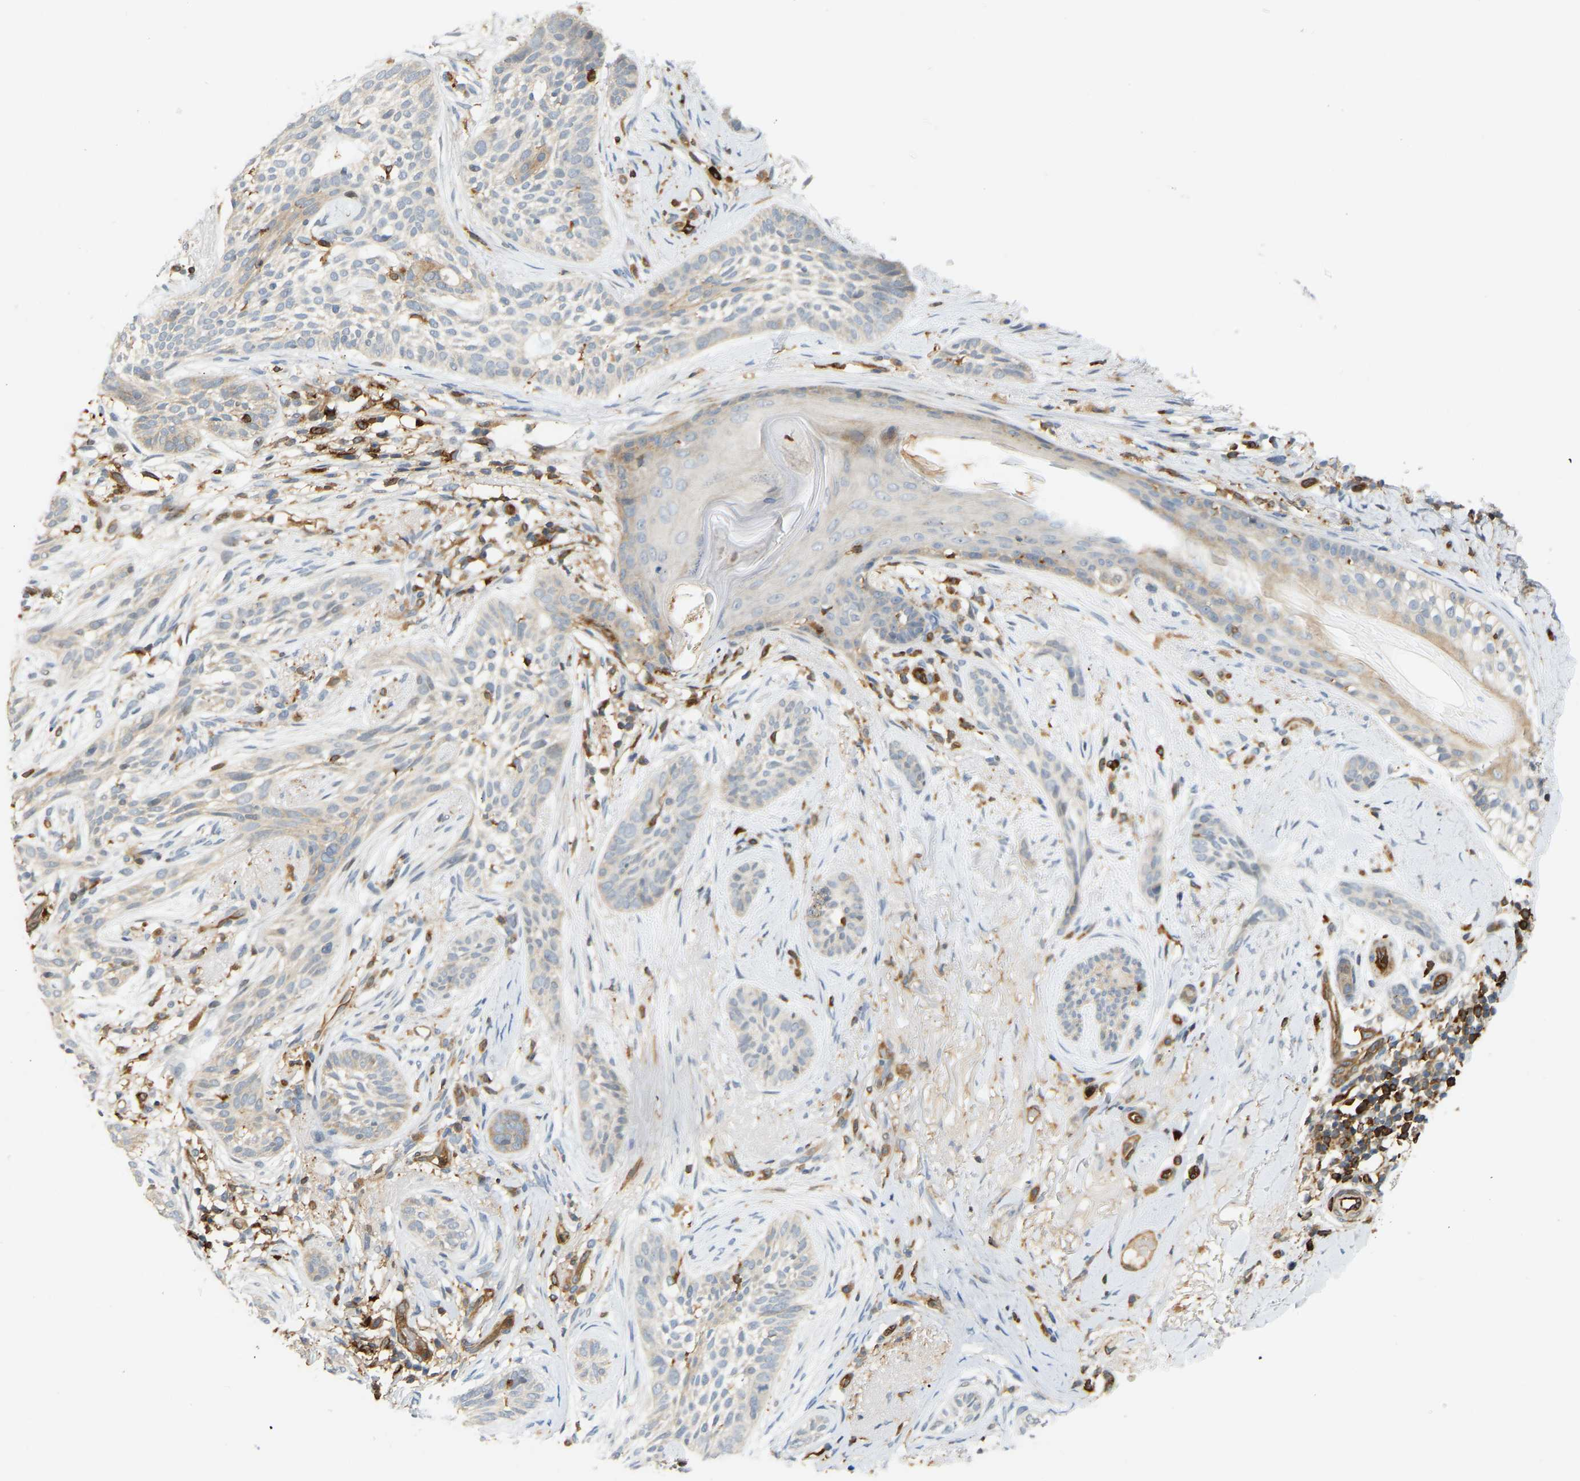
{"staining": {"intensity": "weak", "quantity": "<25%", "location": "cytoplasmic/membranous"}, "tissue": "skin cancer", "cell_type": "Tumor cells", "image_type": "cancer", "snomed": [{"axis": "morphology", "description": "Basal cell carcinoma"}, {"axis": "topography", "description": "Skin"}], "caption": "Image shows no protein staining in tumor cells of skin cancer tissue.", "gene": "PLCG2", "patient": {"sex": "female", "age": 88}}